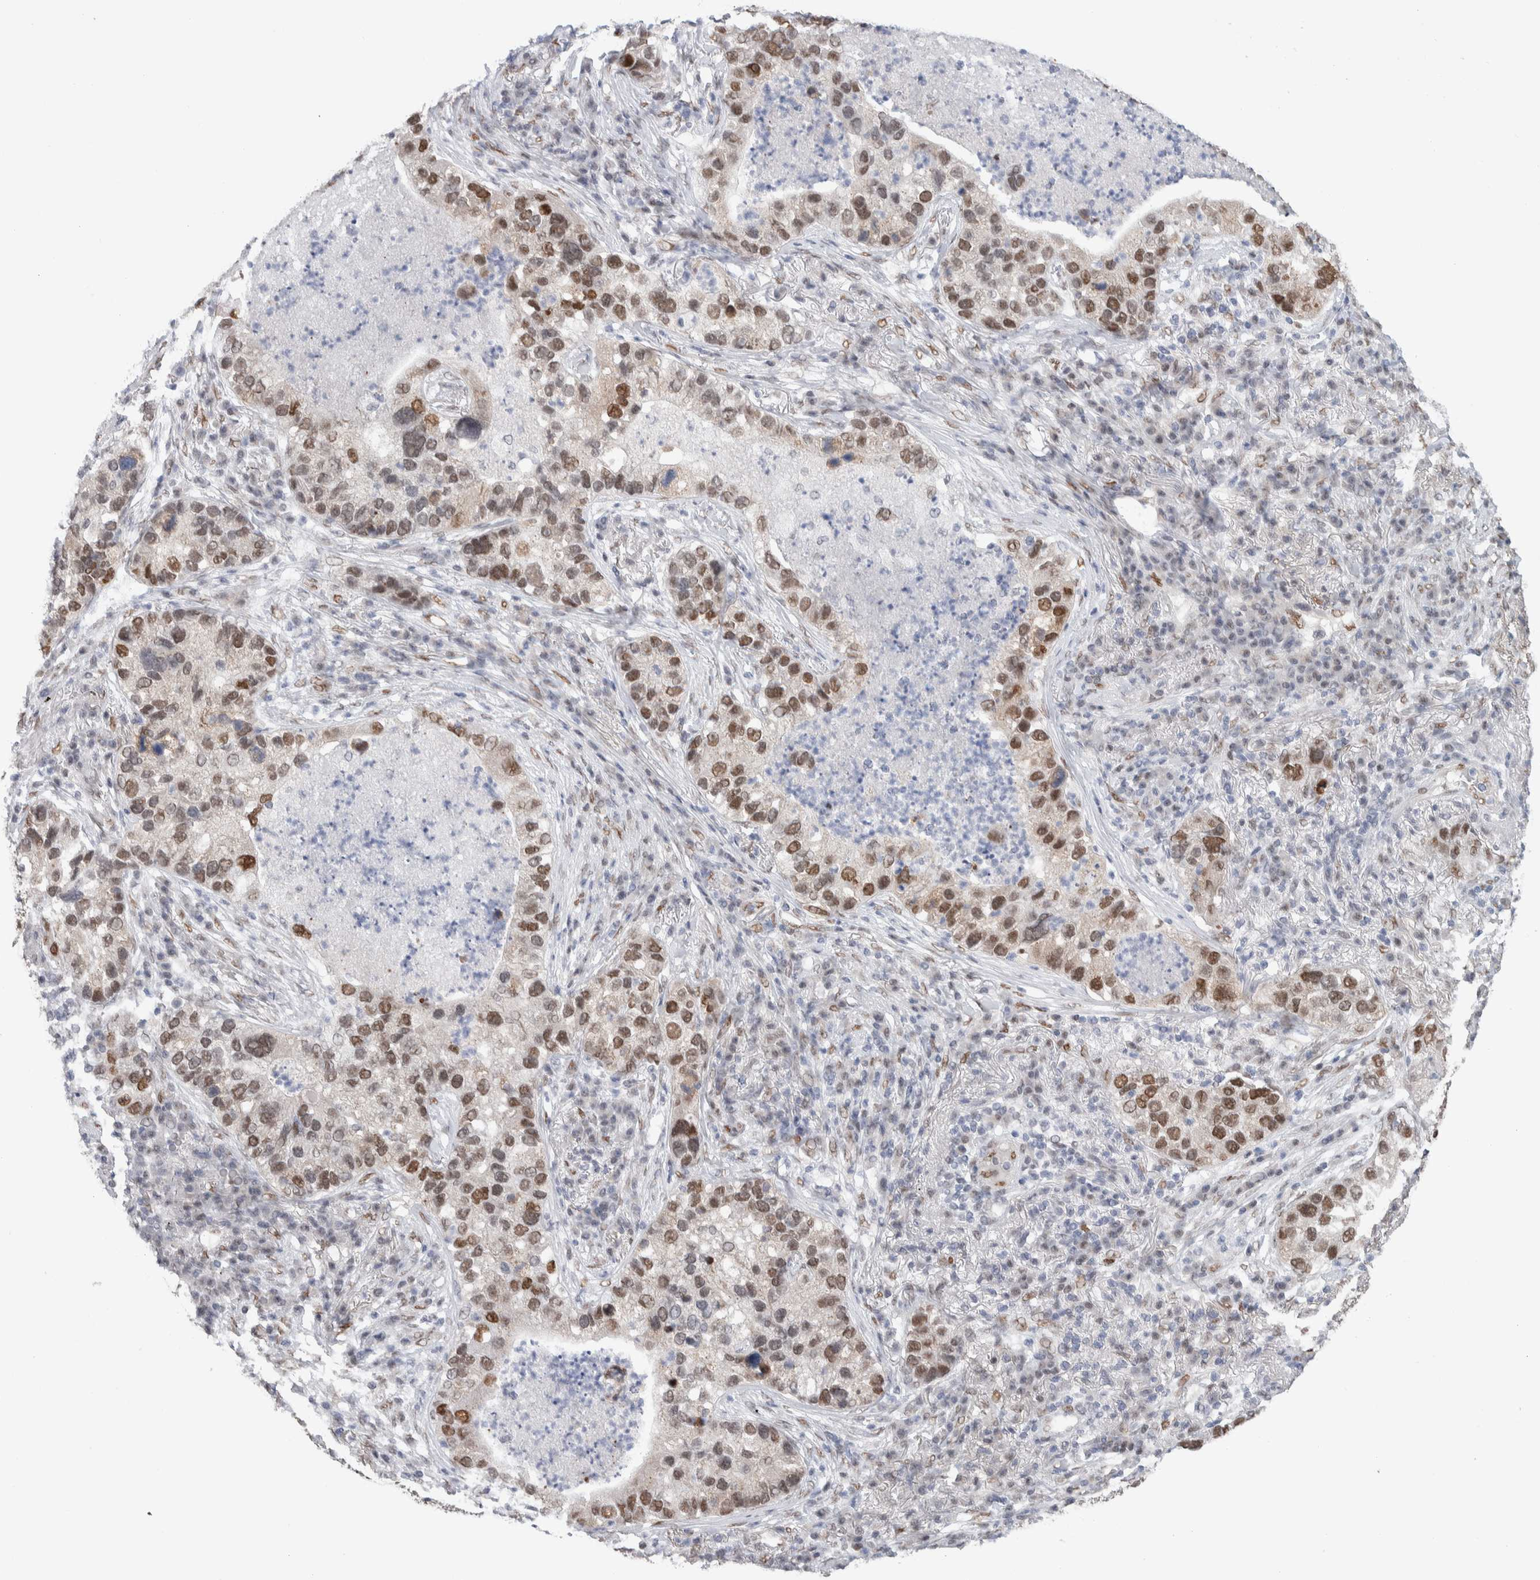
{"staining": {"intensity": "moderate", "quantity": ">75%", "location": "nuclear"}, "tissue": "lung cancer", "cell_type": "Tumor cells", "image_type": "cancer", "snomed": [{"axis": "morphology", "description": "Normal tissue, NOS"}, {"axis": "morphology", "description": "Adenocarcinoma, NOS"}, {"axis": "topography", "description": "Bronchus"}, {"axis": "topography", "description": "Lung"}], "caption": "Protein expression analysis of lung cancer (adenocarcinoma) exhibits moderate nuclear expression in approximately >75% of tumor cells.", "gene": "PRMT1", "patient": {"sex": "male", "age": 54}}